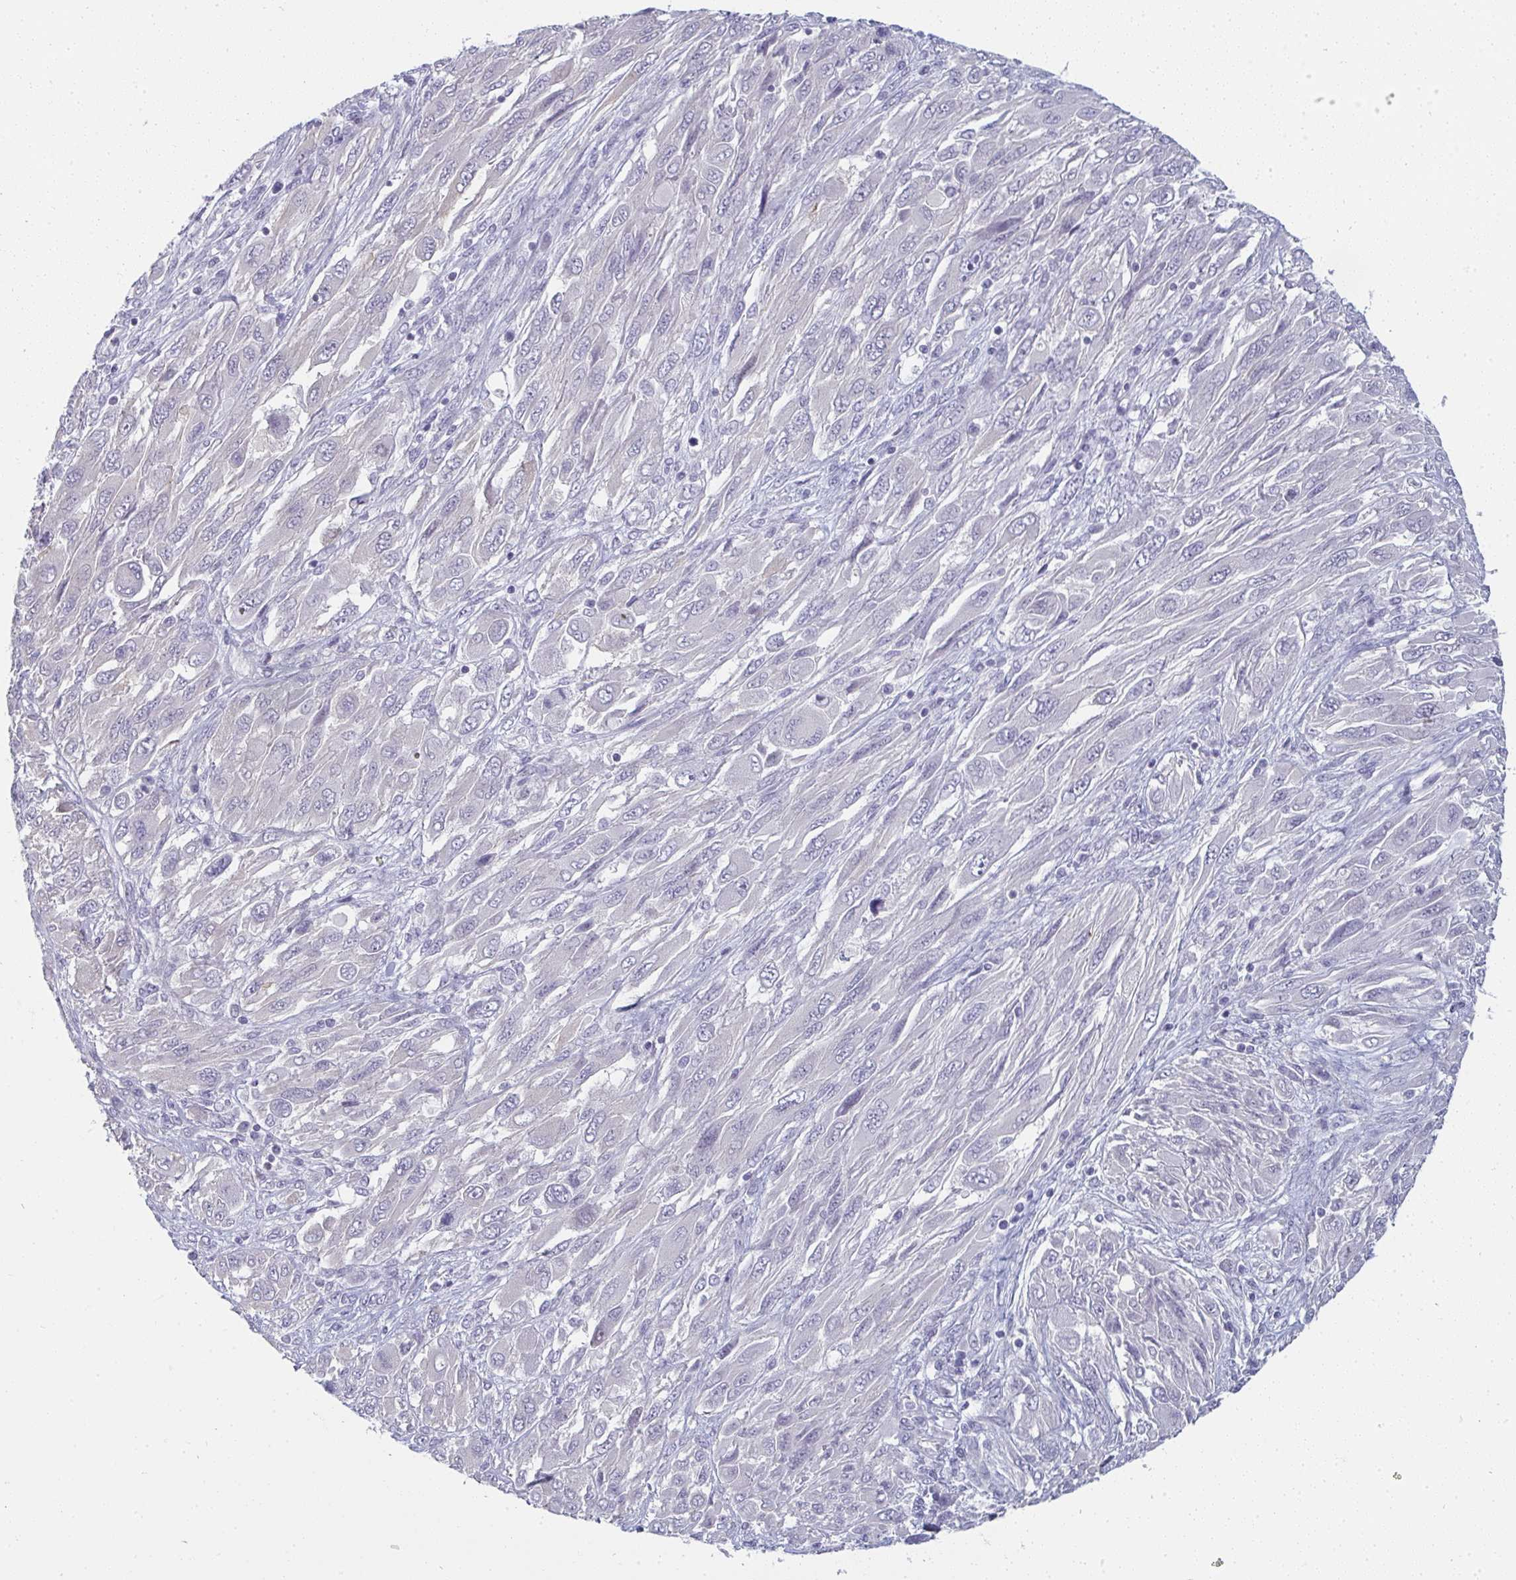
{"staining": {"intensity": "negative", "quantity": "none", "location": "none"}, "tissue": "melanoma", "cell_type": "Tumor cells", "image_type": "cancer", "snomed": [{"axis": "morphology", "description": "Malignant melanoma, NOS"}, {"axis": "topography", "description": "Skin"}], "caption": "Immunohistochemical staining of human melanoma demonstrates no significant expression in tumor cells. (DAB (3,3'-diaminobenzidine) immunohistochemistry visualized using brightfield microscopy, high magnification).", "gene": "SHB", "patient": {"sex": "female", "age": 91}}